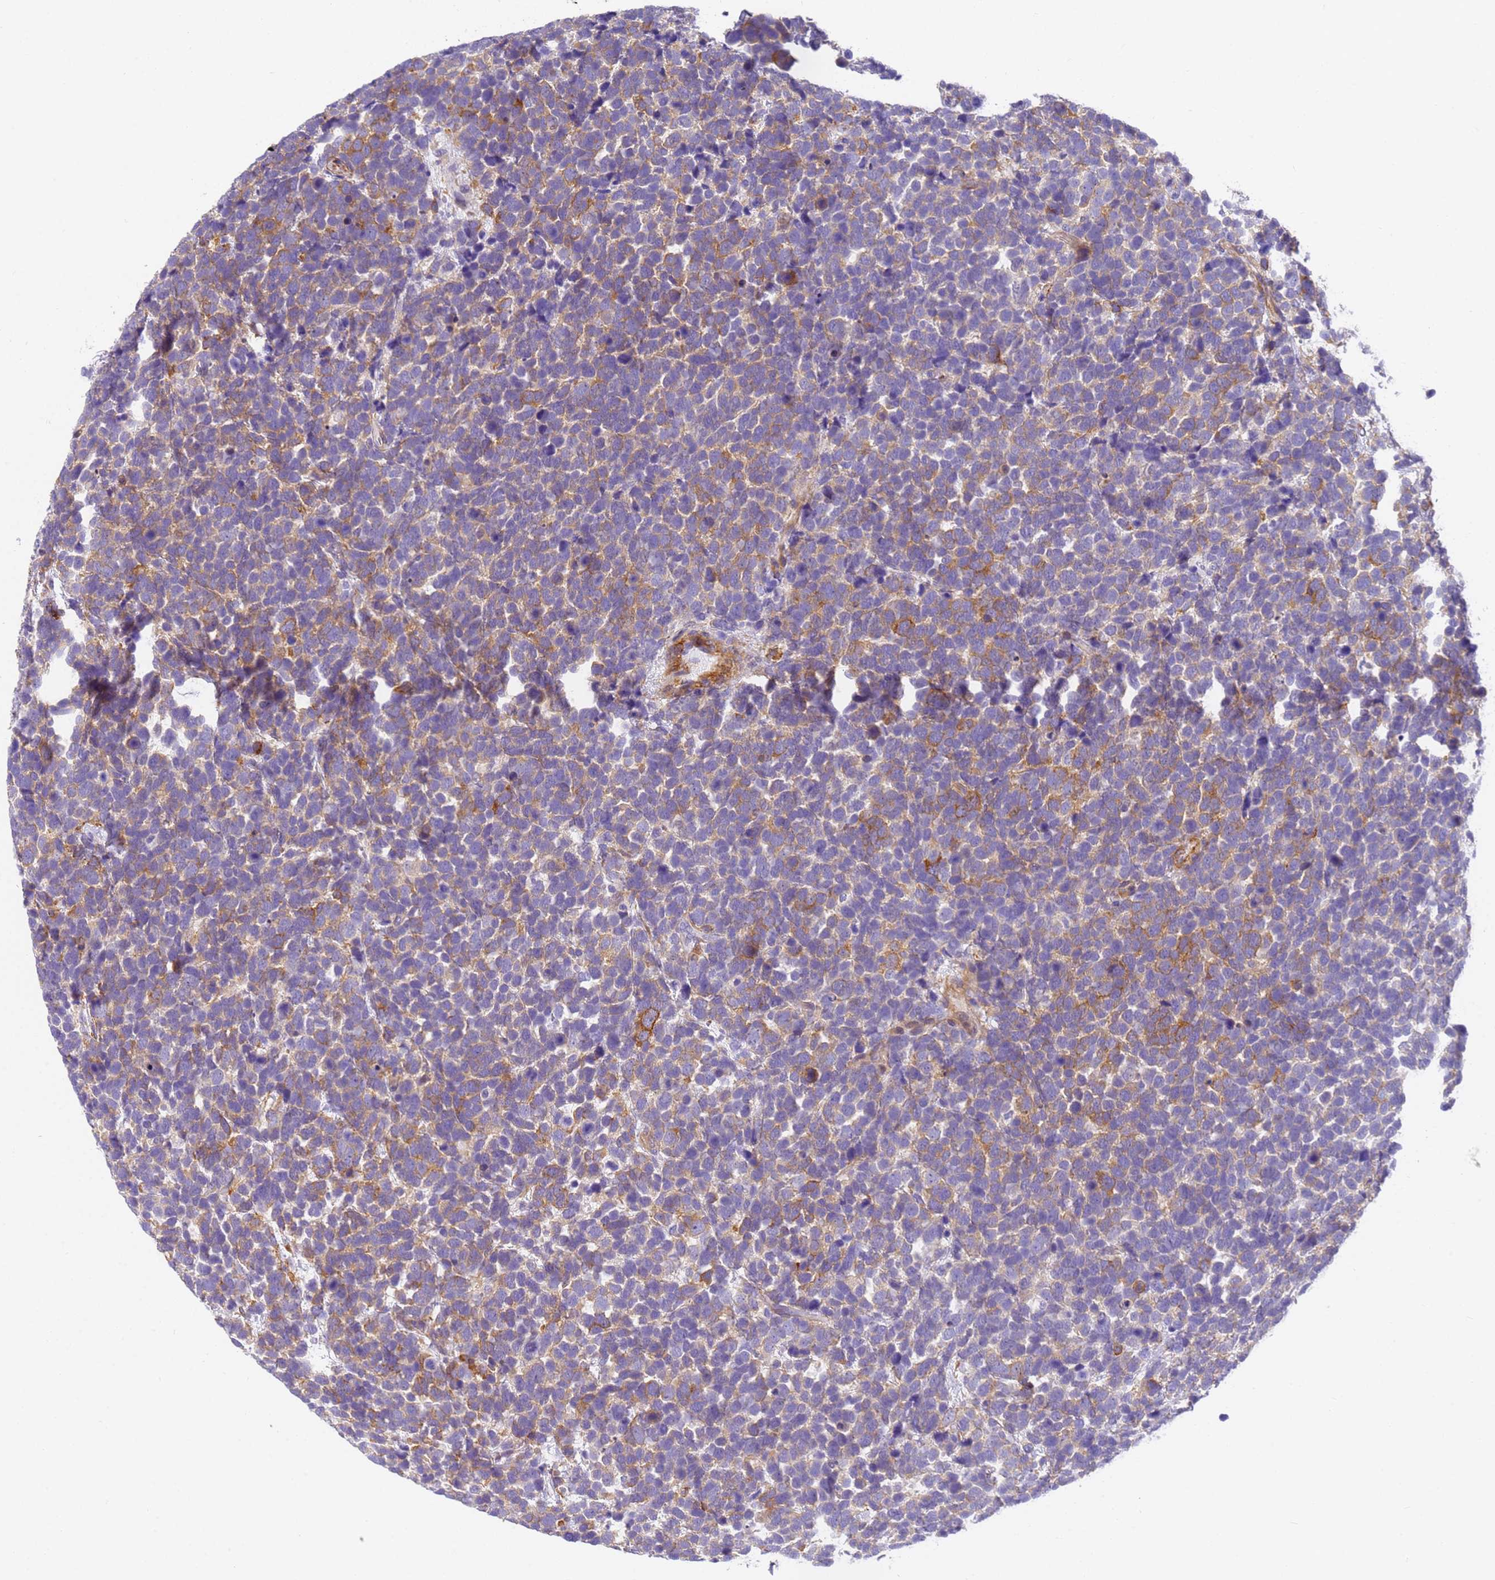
{"staining": {"intensity": "moderate", "quantity": "<25%", "location": "cytoplasmic/membranous"}, "tissue": "urothelial cancer", "cell_type": "Tumor cells", "image_type": "cancer", "snomed": [{"axis": "morphology", "description": "Urothelial carcinoma, High grade"}, {"axis": "topography", "description": "Urinary bladder"}], "caption": "IHC (DAB) staining of urothelial cancer demonstrates moderate cytoplasmic/membranous protein expression in approximately <25% of tumor cells.", "gene": "MVB12A", "patient": {"sex": "female", "age": 82}}